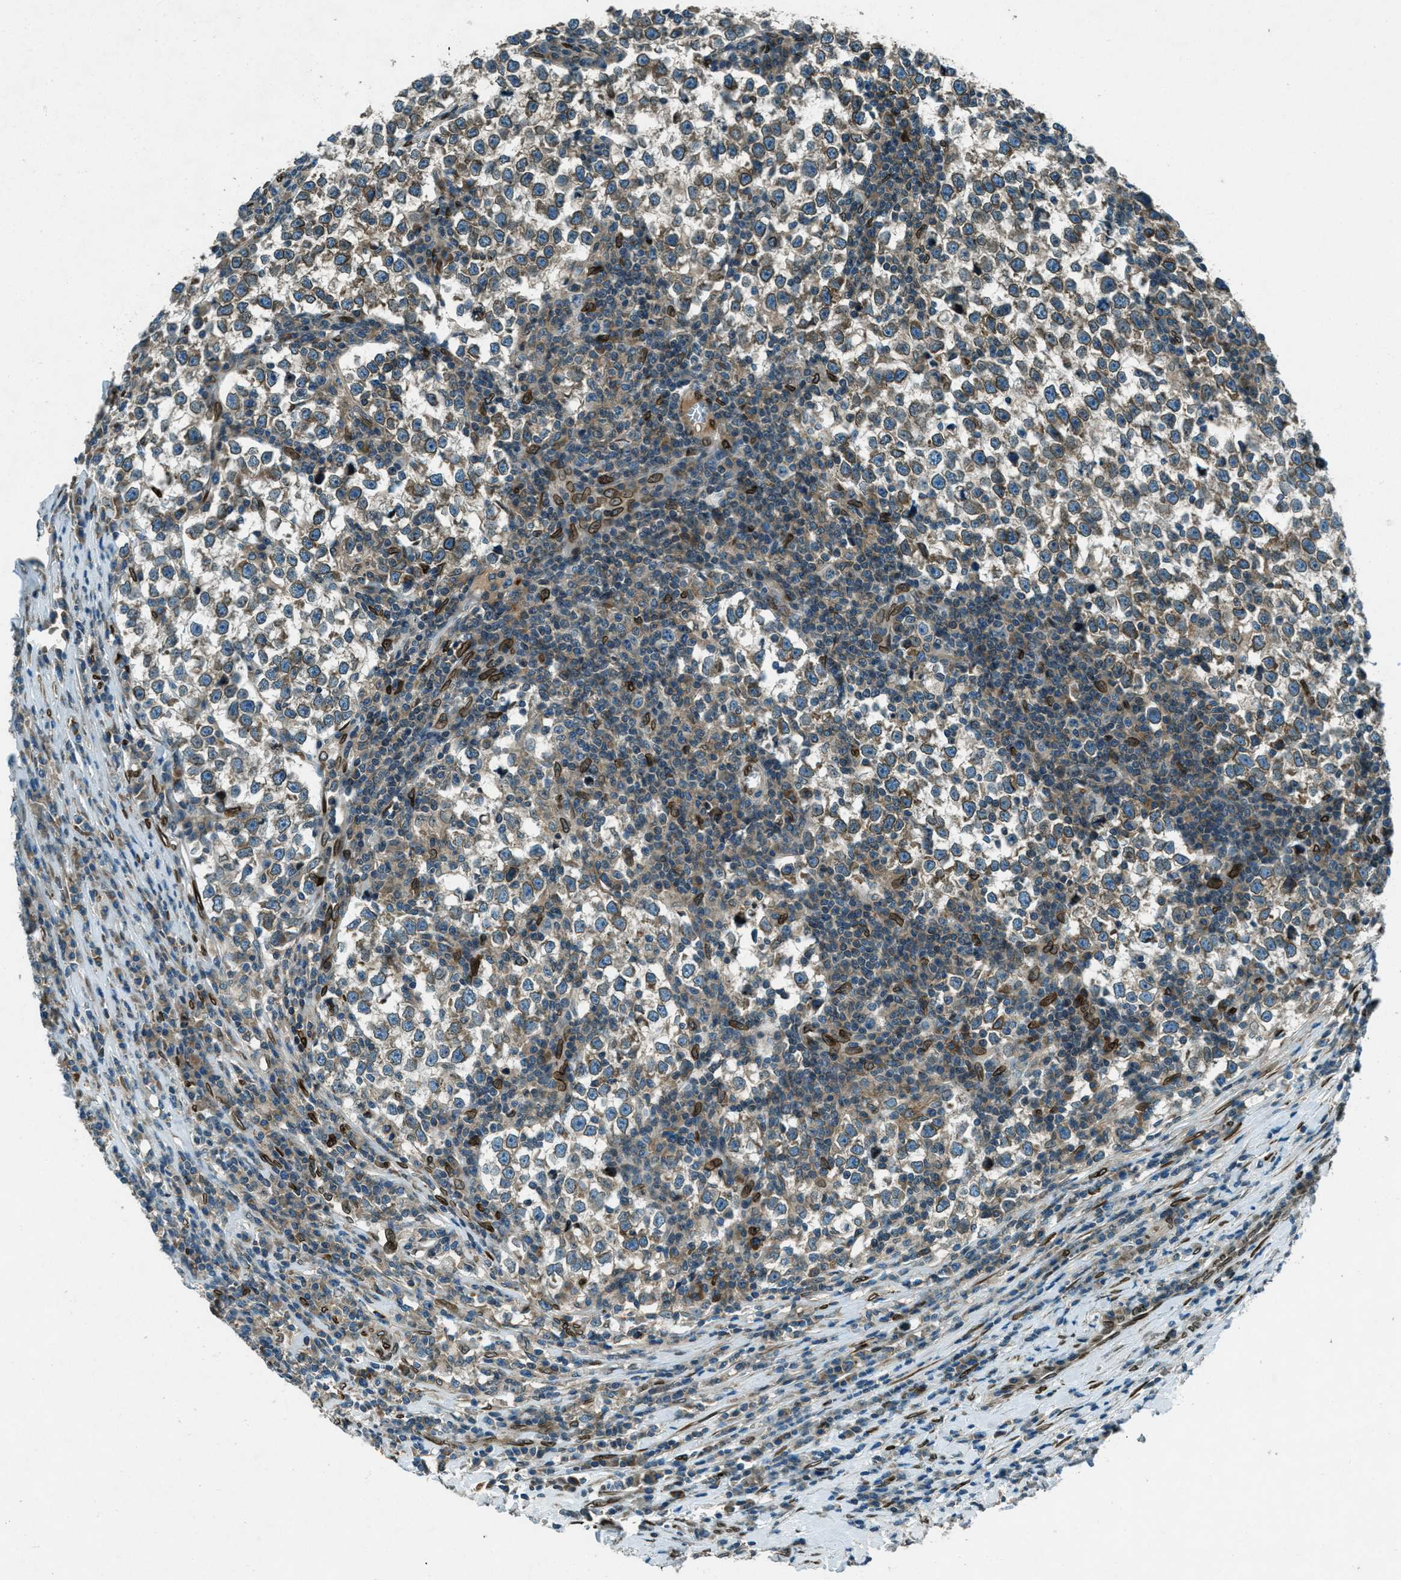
{"staining": {"intensity": "moderate", "quantity": "25%-75%", "location": "cytoplasmic/membranous,nuclear"}, "tissue": "testis cancer", "cell_type": "Tumor cells", "image_type": "cancer", "snomed": [{"axis": "morphology", "description": "Normal tissue, NOS"}, {"axis": "morphology", "description": "Seminoma, NOS"}, {"axis": "topography", "description": "Testis"}], "caption": "There is medium levels of moderate cytoplasmic/membranous and nuclear expression in tumor cells of testis cancer, as demonstrated by immunohistochemical staining (brown color).", "gene": "LEMD2", "patient": {"sex": "male", "age": 43}}